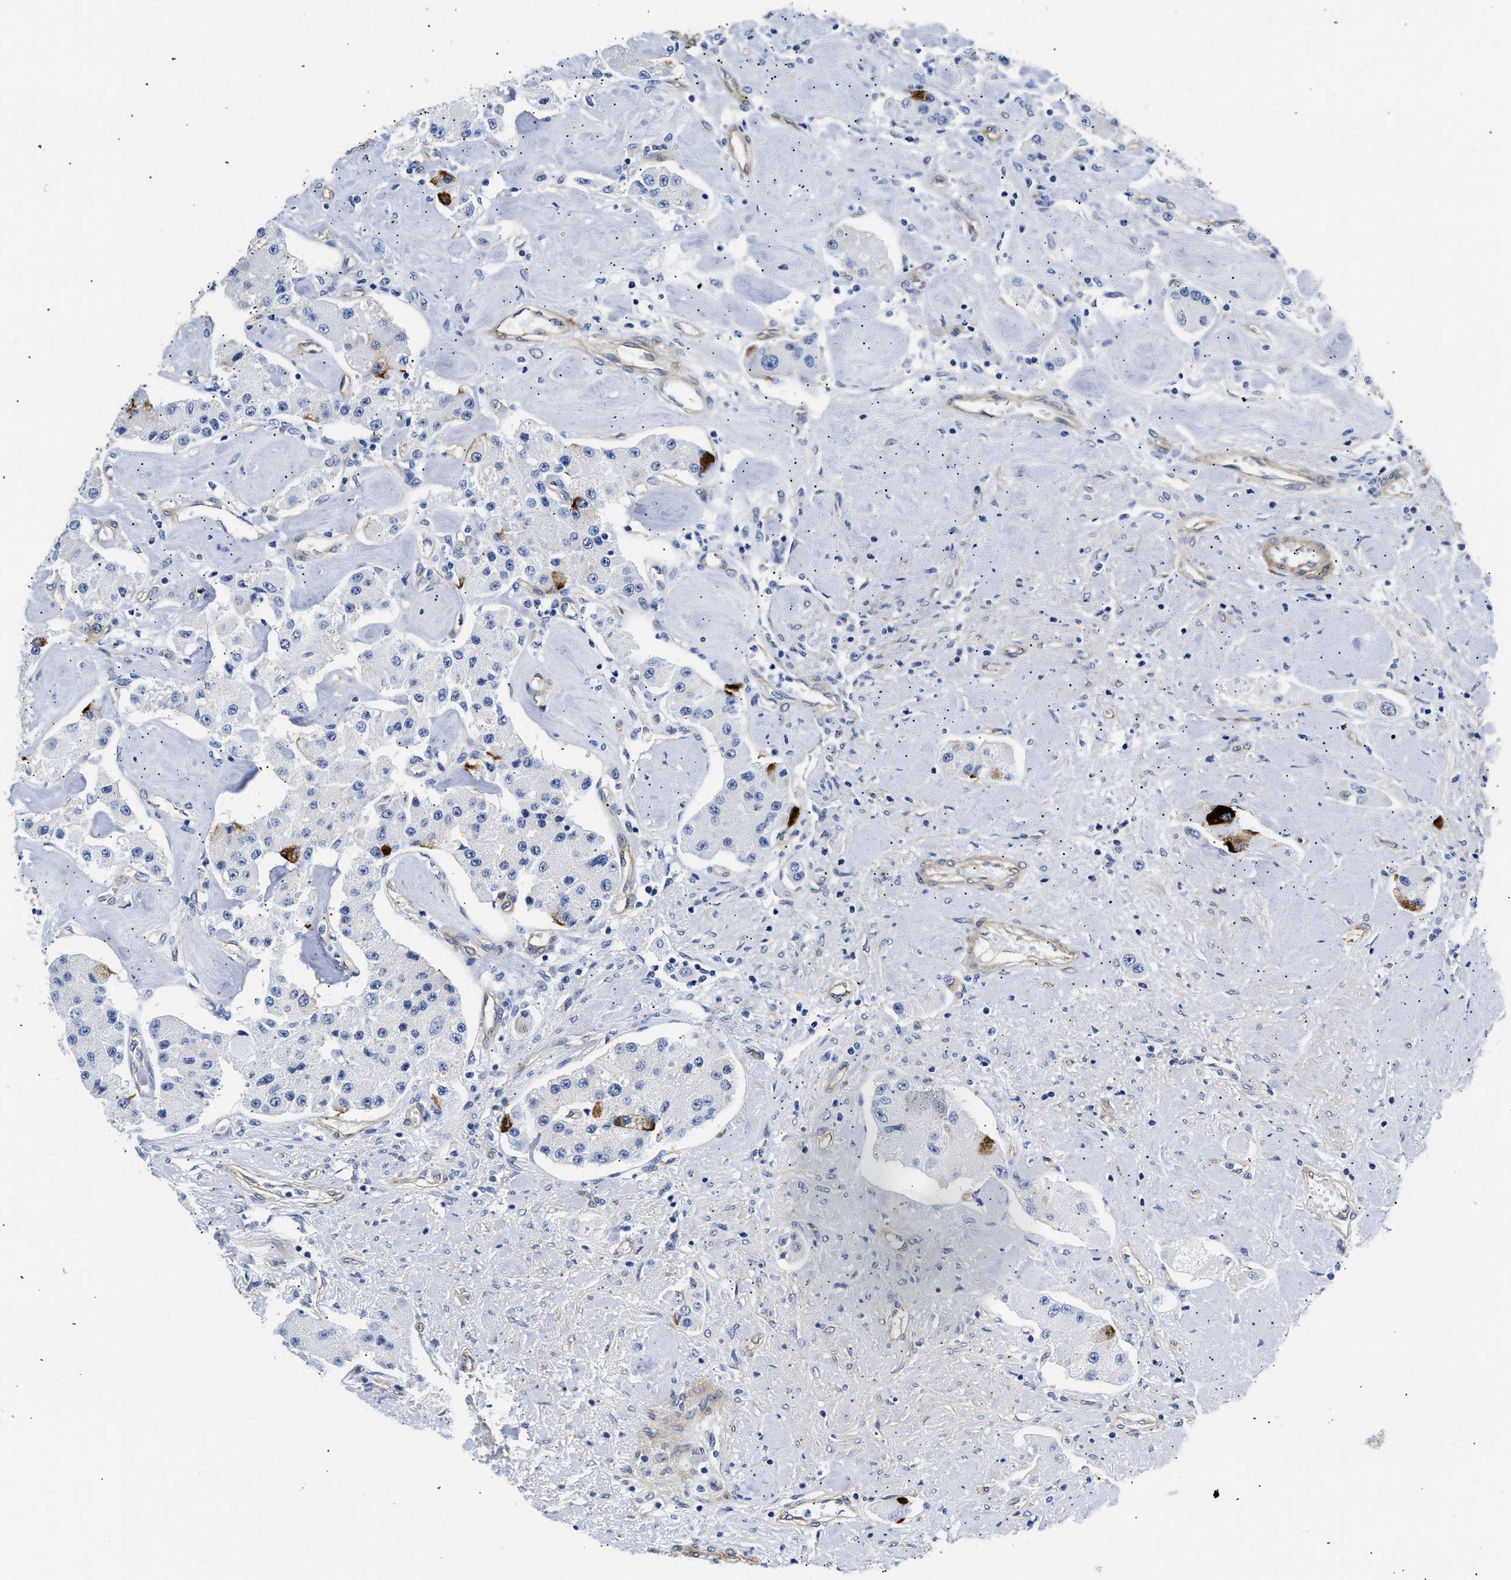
{"staining": {"intensity": "negative", "quantity": "none", "location": "none"}, "tissue": "carcinoid", "cell_type": "Tumor cells", "image_type": "cancer", "snomed": [{"axis": "morphology", "description": "Carcinoid, malignant, NOS"}, {"axis": "topography", "description": "Pancreas"}], "caption": "There is no significant expression in tumor cells of carcinoid. (Brightfield microscopy of DAB (3,3'-diaminobenzidine) immunohistochemistry at high magnification).", "gene": "TRIM29", "patient": {"sex": "male", "age": 41}}